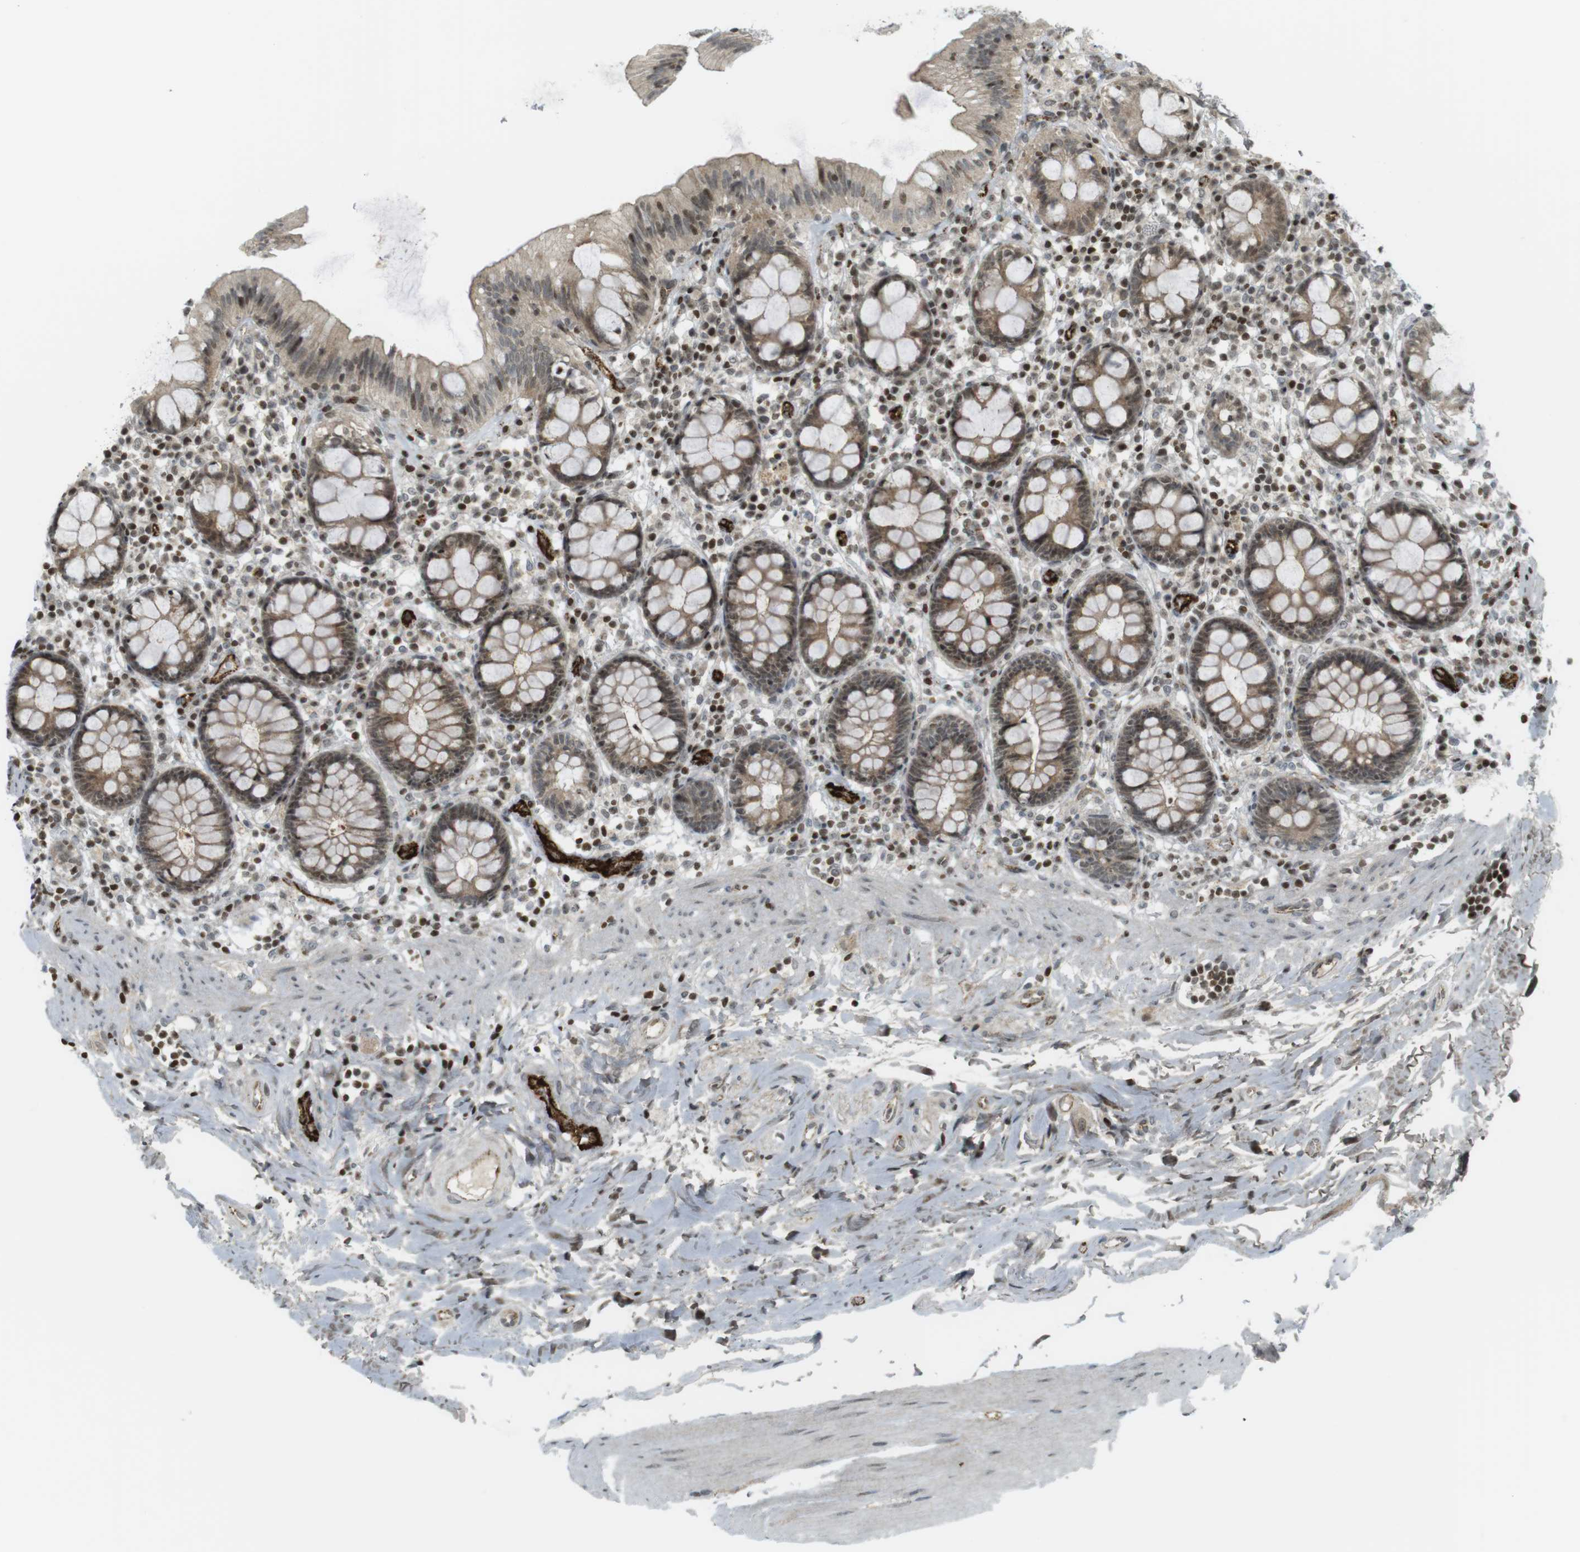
{"staining": {"intensity": "strong", "quantity": ">75%", "location": "cytoplasmic/membranous"}, "tissue": "colon", "cell_type": "Endothelial cells", "image_type": "normal", "snomed": [{"axis": "morphology", "description": "Normal tissue, NOS"}, {"axis": "topography", "description": "Colon"}], "caption": "Benign colon was stained to show a protein in brown. There is high levels of strong cytoplasmic/membranous positivity in approximately >75% of endothelial cells. (IHC, brightfield microscopy, high magnification).", "gene": "PPP1R13B", "patient": {"sex": "female", "age": 80}}